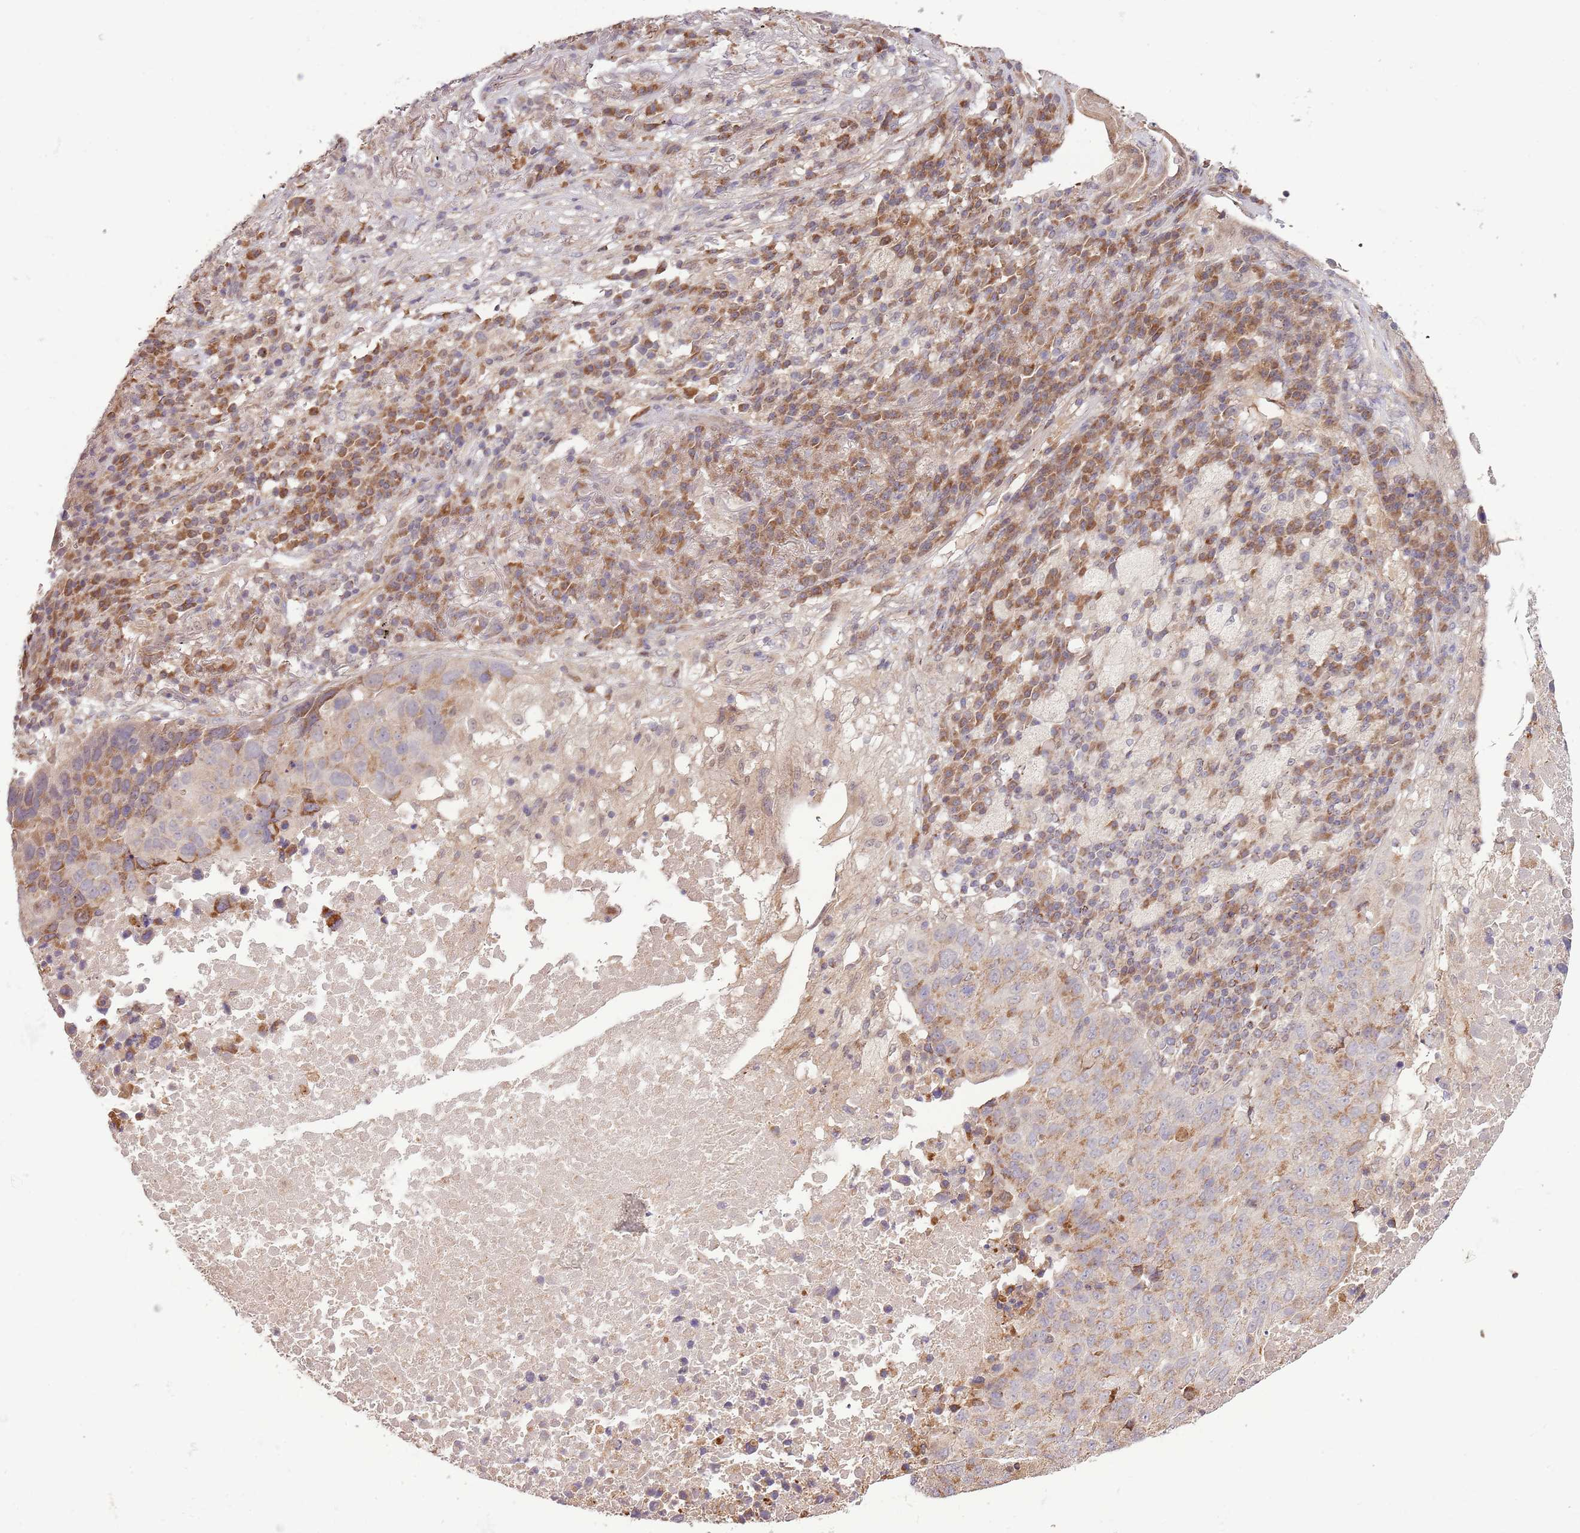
{"staining": {"intensity": "weak", "quantity": "25%-75%", "location": "cytoplasmic/membranous"}, "tissue": "lung cancer", "cell_type": "Tumor cells", "image_type": "cancer", "snomed": [{"axis": "morphology", "description": "Squamous cell carcinoma, NOS"}, {"axis": "topography", "description": "Lung"}], "caption": "High-power microscopy captured an immunohistochemistry micrograph of lung squamous cell carcinoma, revealing weak cytoplasmic/membranous staining in about 25%-75% of tumor cells. Nuclei are stained in blue.", "gene": "RNF181", "patient": {"sex": "male", "age": 73}}